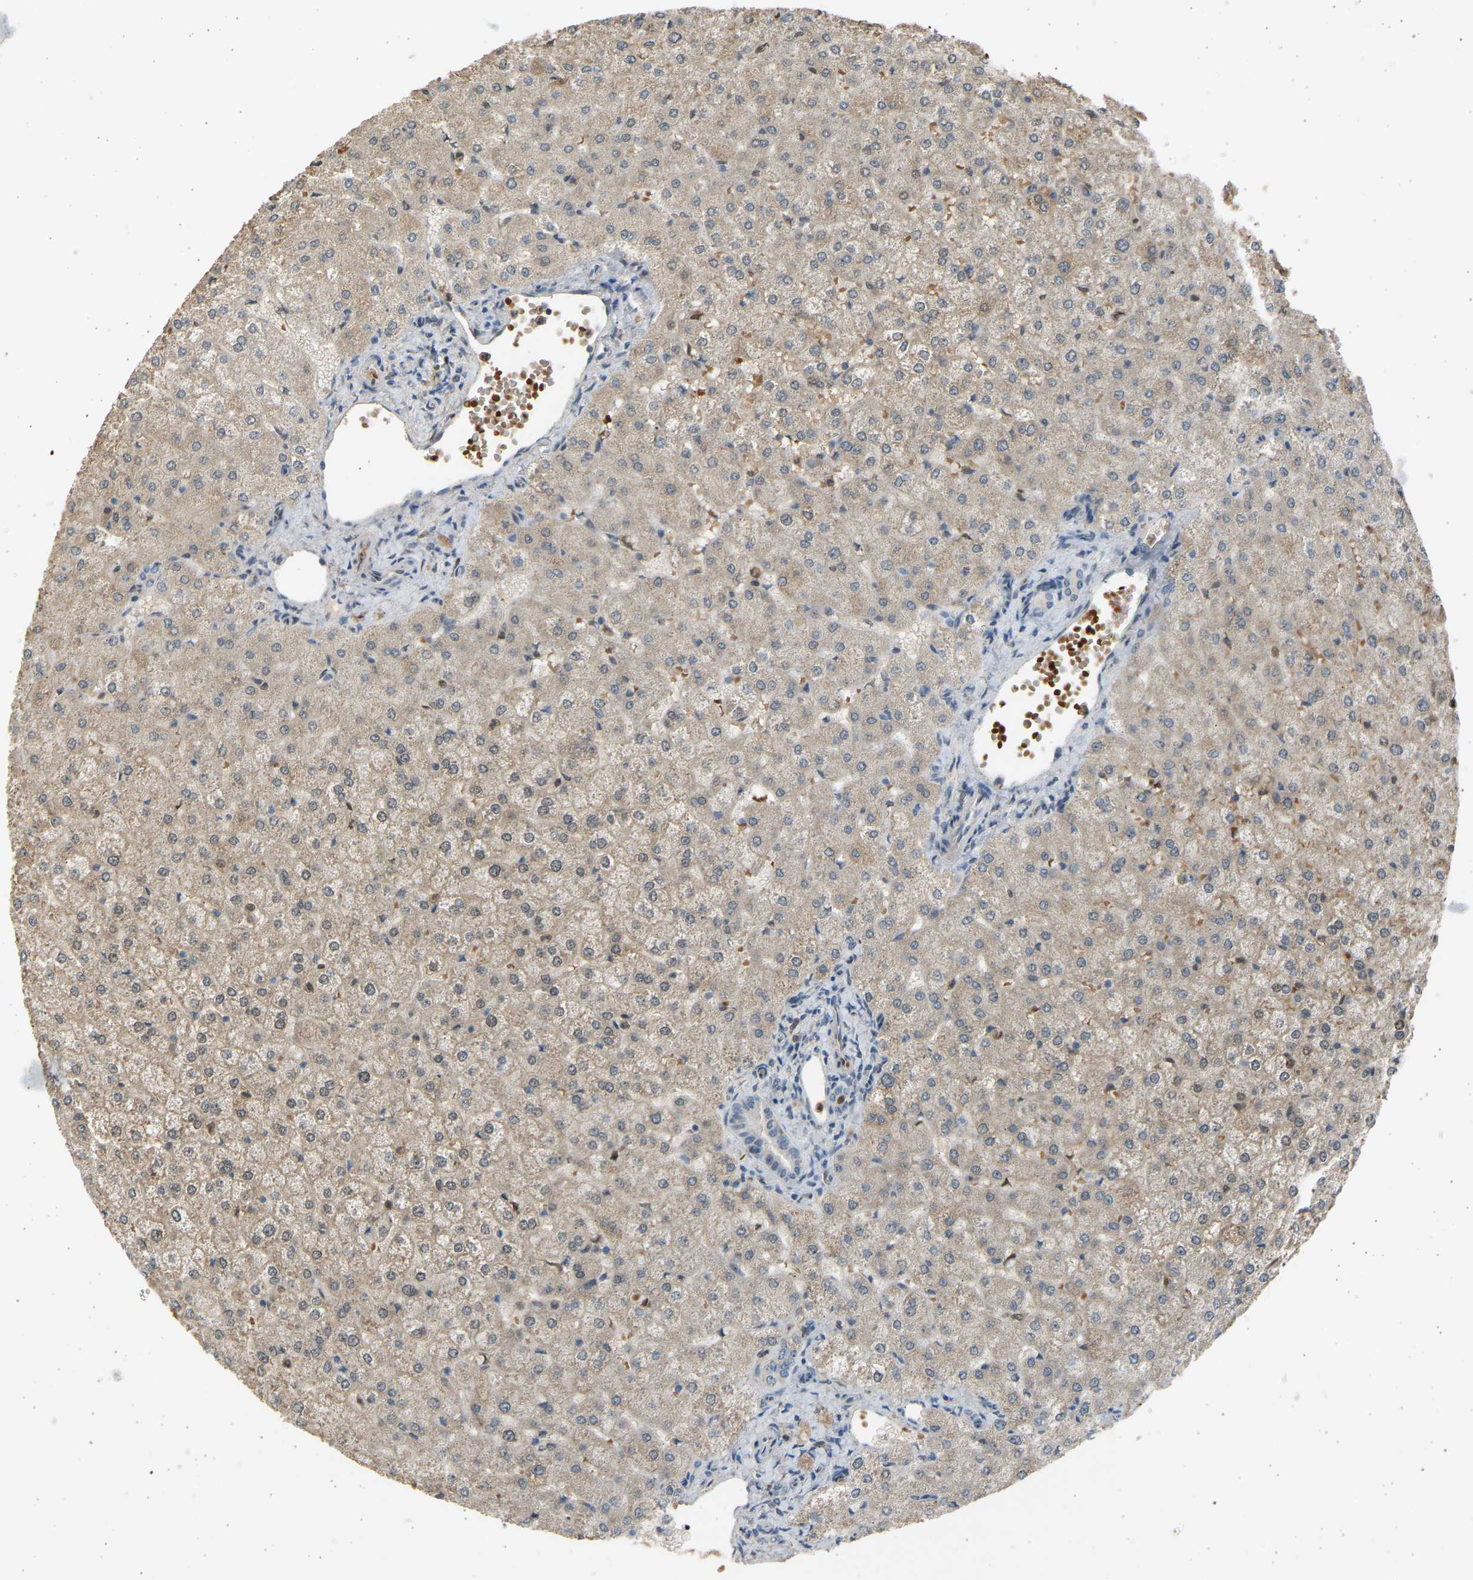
{"staining": {"intensity": "negative", "quantity": "none", "location": "none"}, "tissue": "liver", "cell_type": "Cholangiocytes", "image_type": "normal", "snomed": [{"axis": "morphology", "description": "Normal tissue, NOS"}, {"axis": "topography", "description": "Liver"}], "caption": "There is no significant expression in cholangiocytes of liver. The staining was performed using DAB (3,3'-diaminobenzidine) to visualize the protein expression in brown, while the nuclei were stained in blue with hematoxylin (Magnification: 20x).", "gene": "BIRC2", "patient": {"sex": "female", "age": 32}}